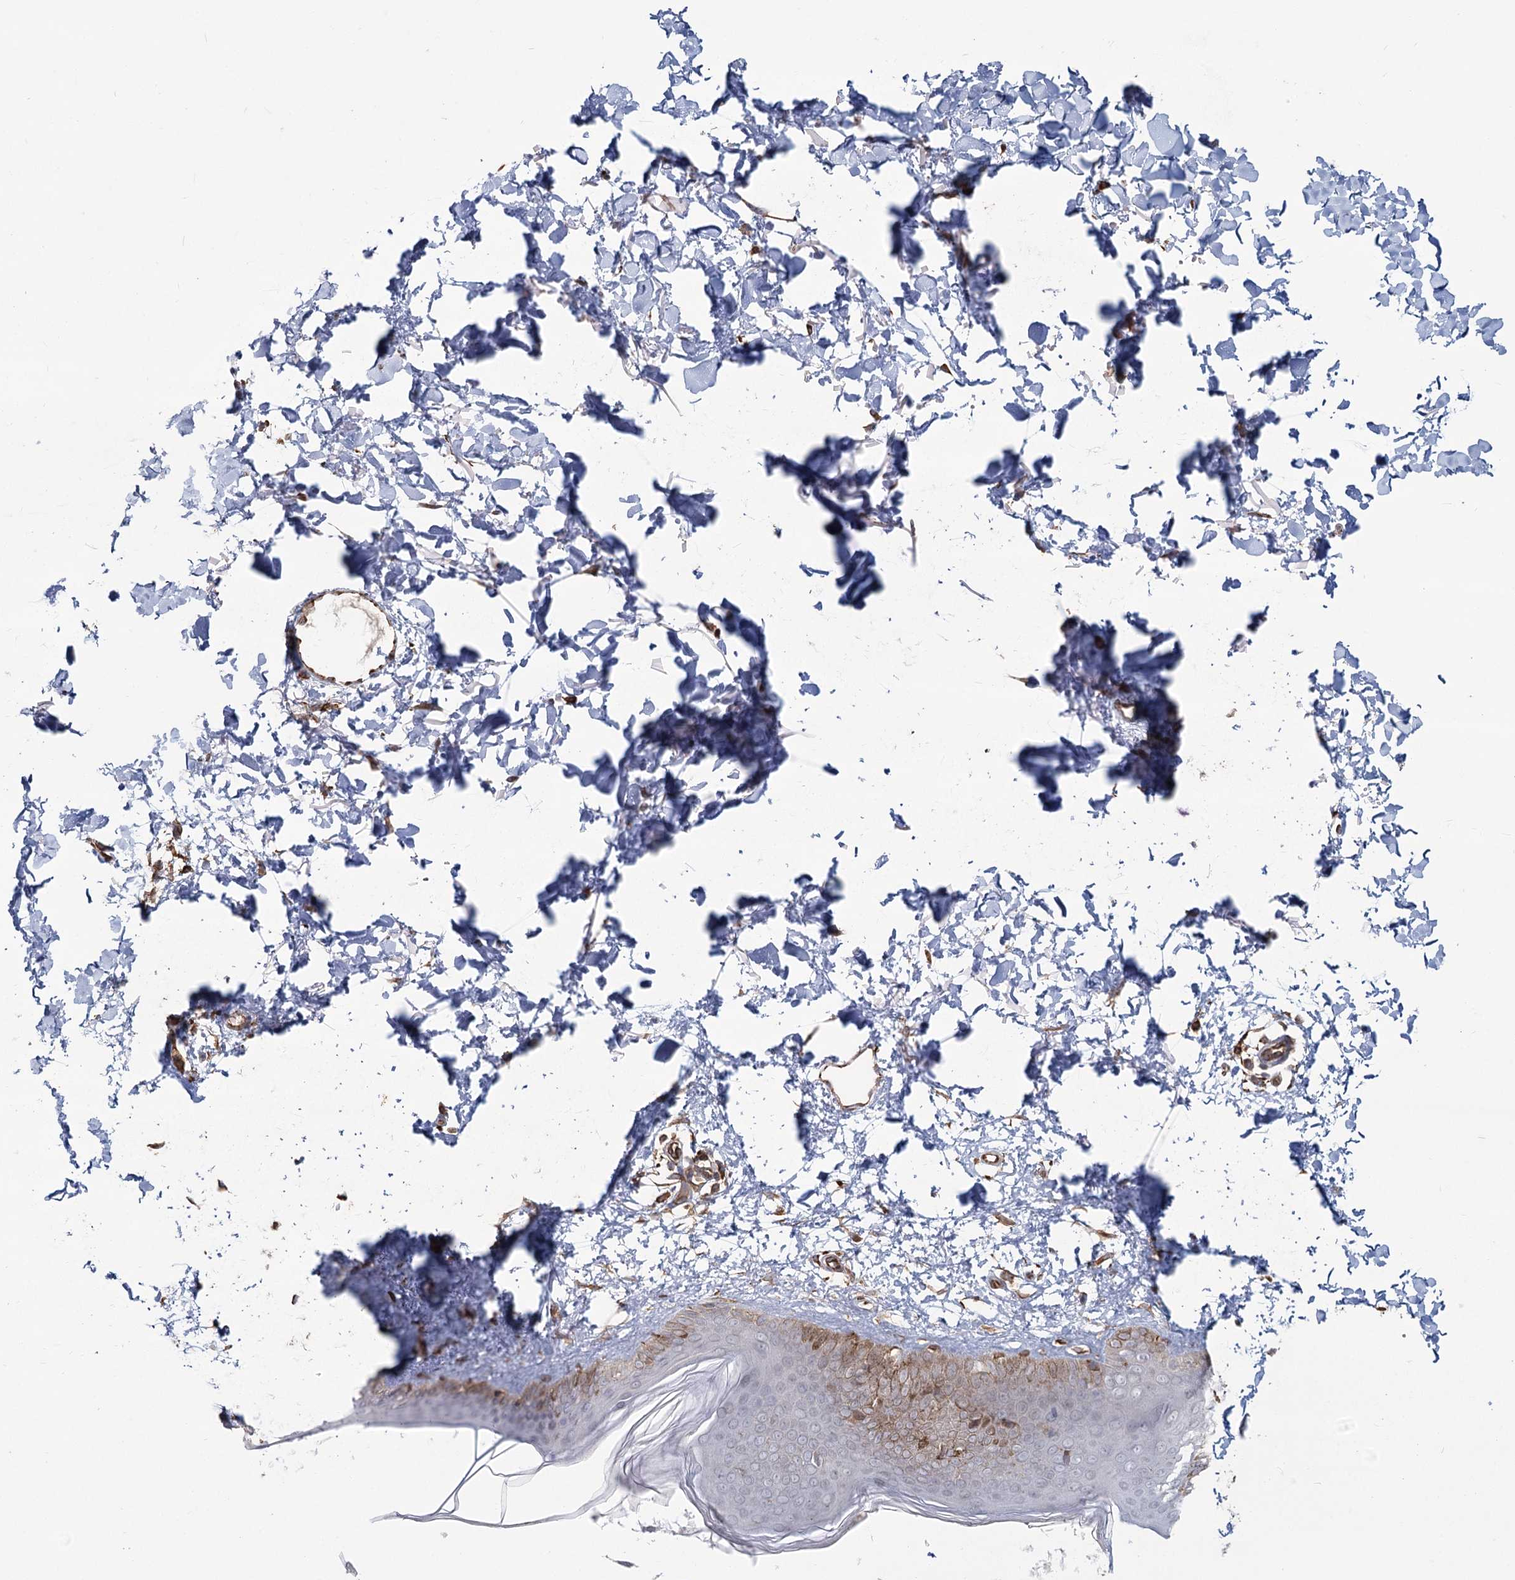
{"staining": {"intensity": "weak", "quantity": "25%-75%", "location": "cytoplasmic/membranous"}, "tissue": "skin", "cell_type": "Fibroblasts", "image_type": "normal", "snomed": [{"axis": "morphology", "description": "Normal tissue, NOS"}, {"axis": "topography", "description": "Skin"}], "caption": "Skin stained for a protein exhibits weak cytoplasmic/membranous positivity in fibroblasts. (brown staining indicates protein expression, while blue staining denotes nuclei).", "gene": "AP2M1", "patient": {"sex": "female", "age": 58}}